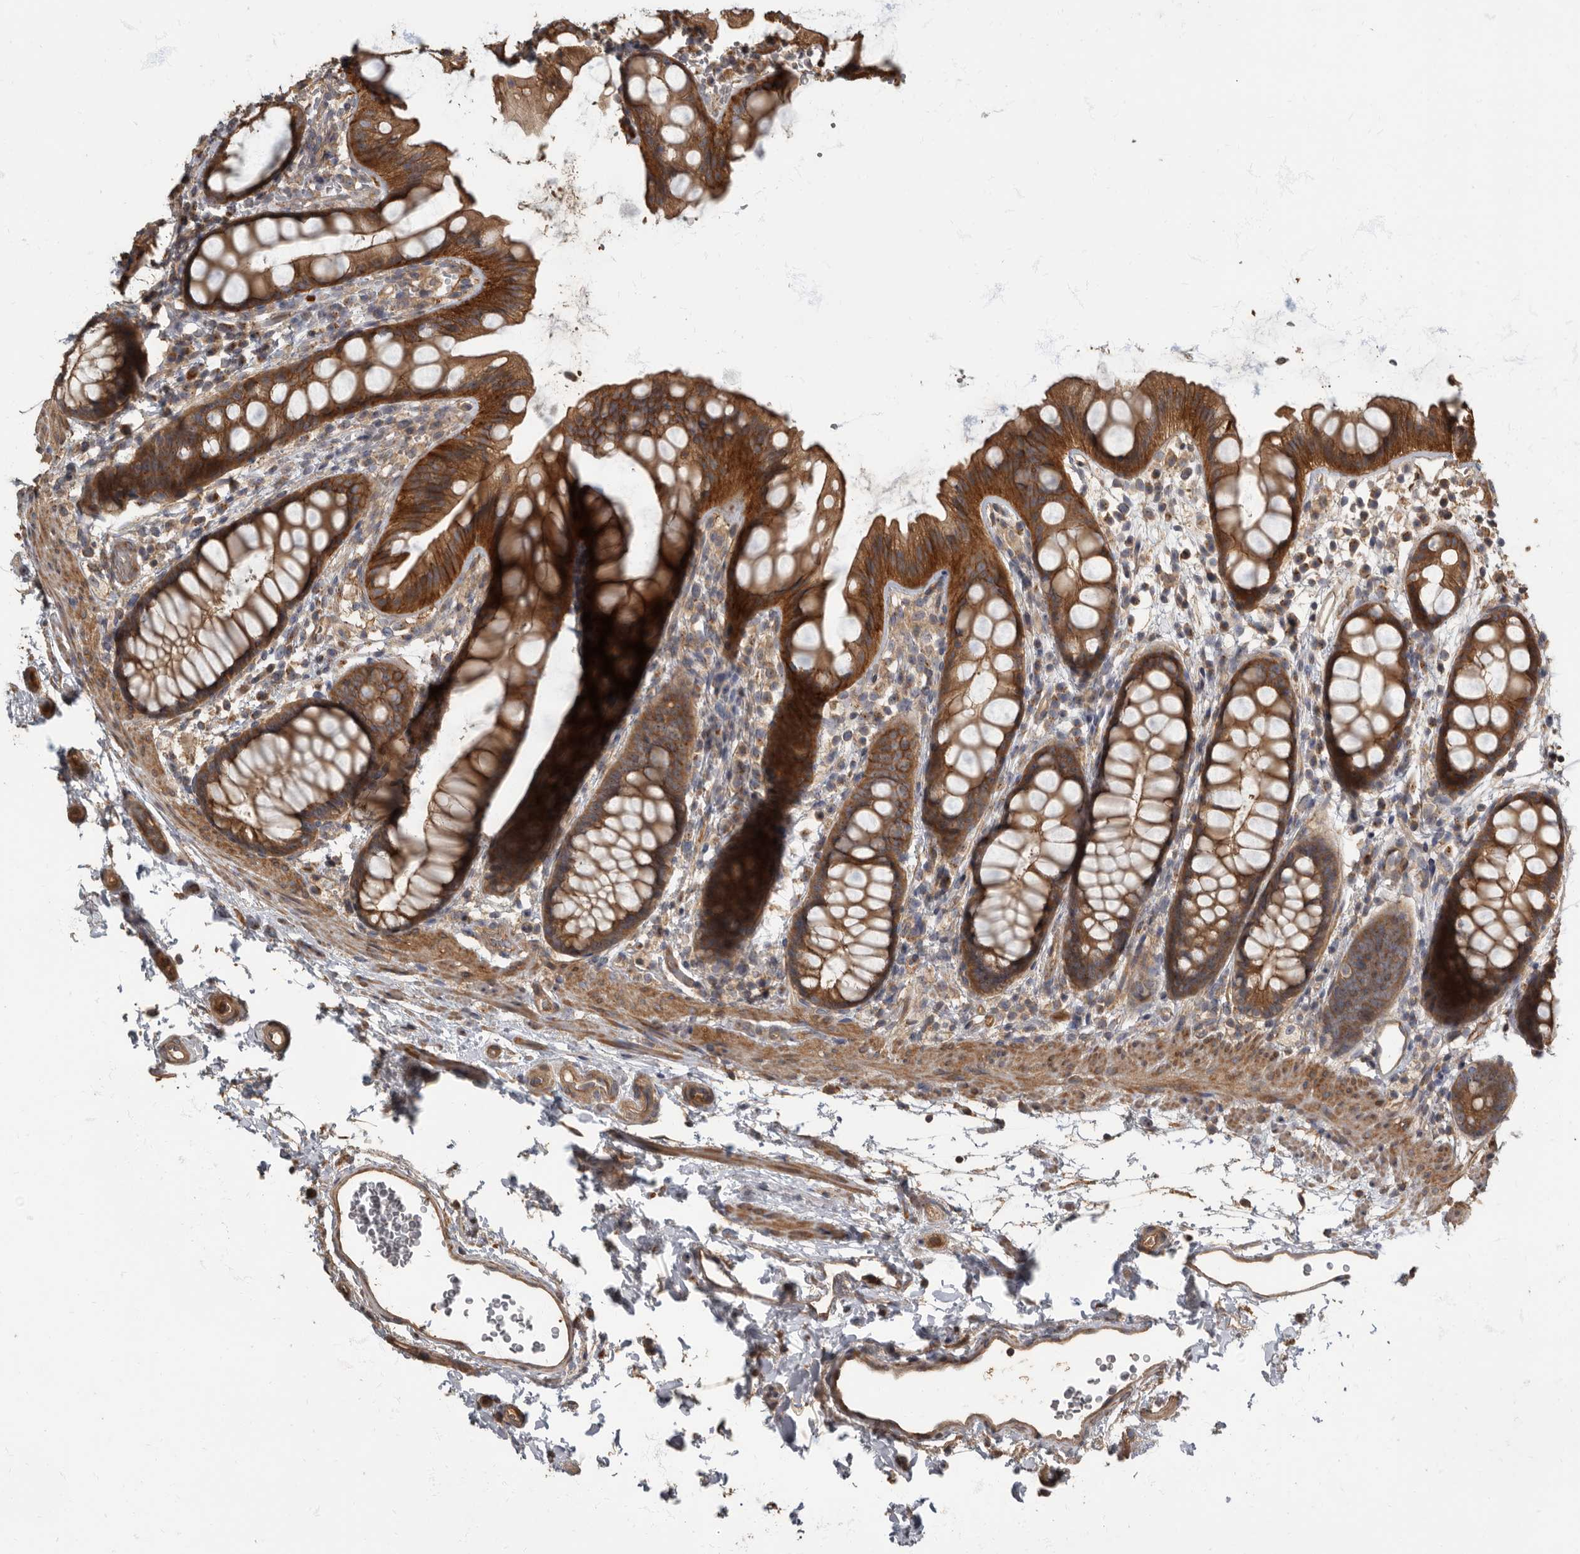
{"staining": {"intensity": "strong", "quantity": ">75%", "location": "cytoplasmic/membranous"}, "tissue": "rectum", "cell_type": "Glandular cells", "image_type": "normal", "snomed": [{"axis": "morphology", "description": "Normal tissue, NOS"}, {"axis": "topography", "description": "Rectum"}], "caption": "Glandular cells exhibit high levels of strong cytoplasmic/membranous expression in approximately >75% of cells in benign rectum.", "gene": "DAAM1", "patient": {"sex": "female", "age": 65}}